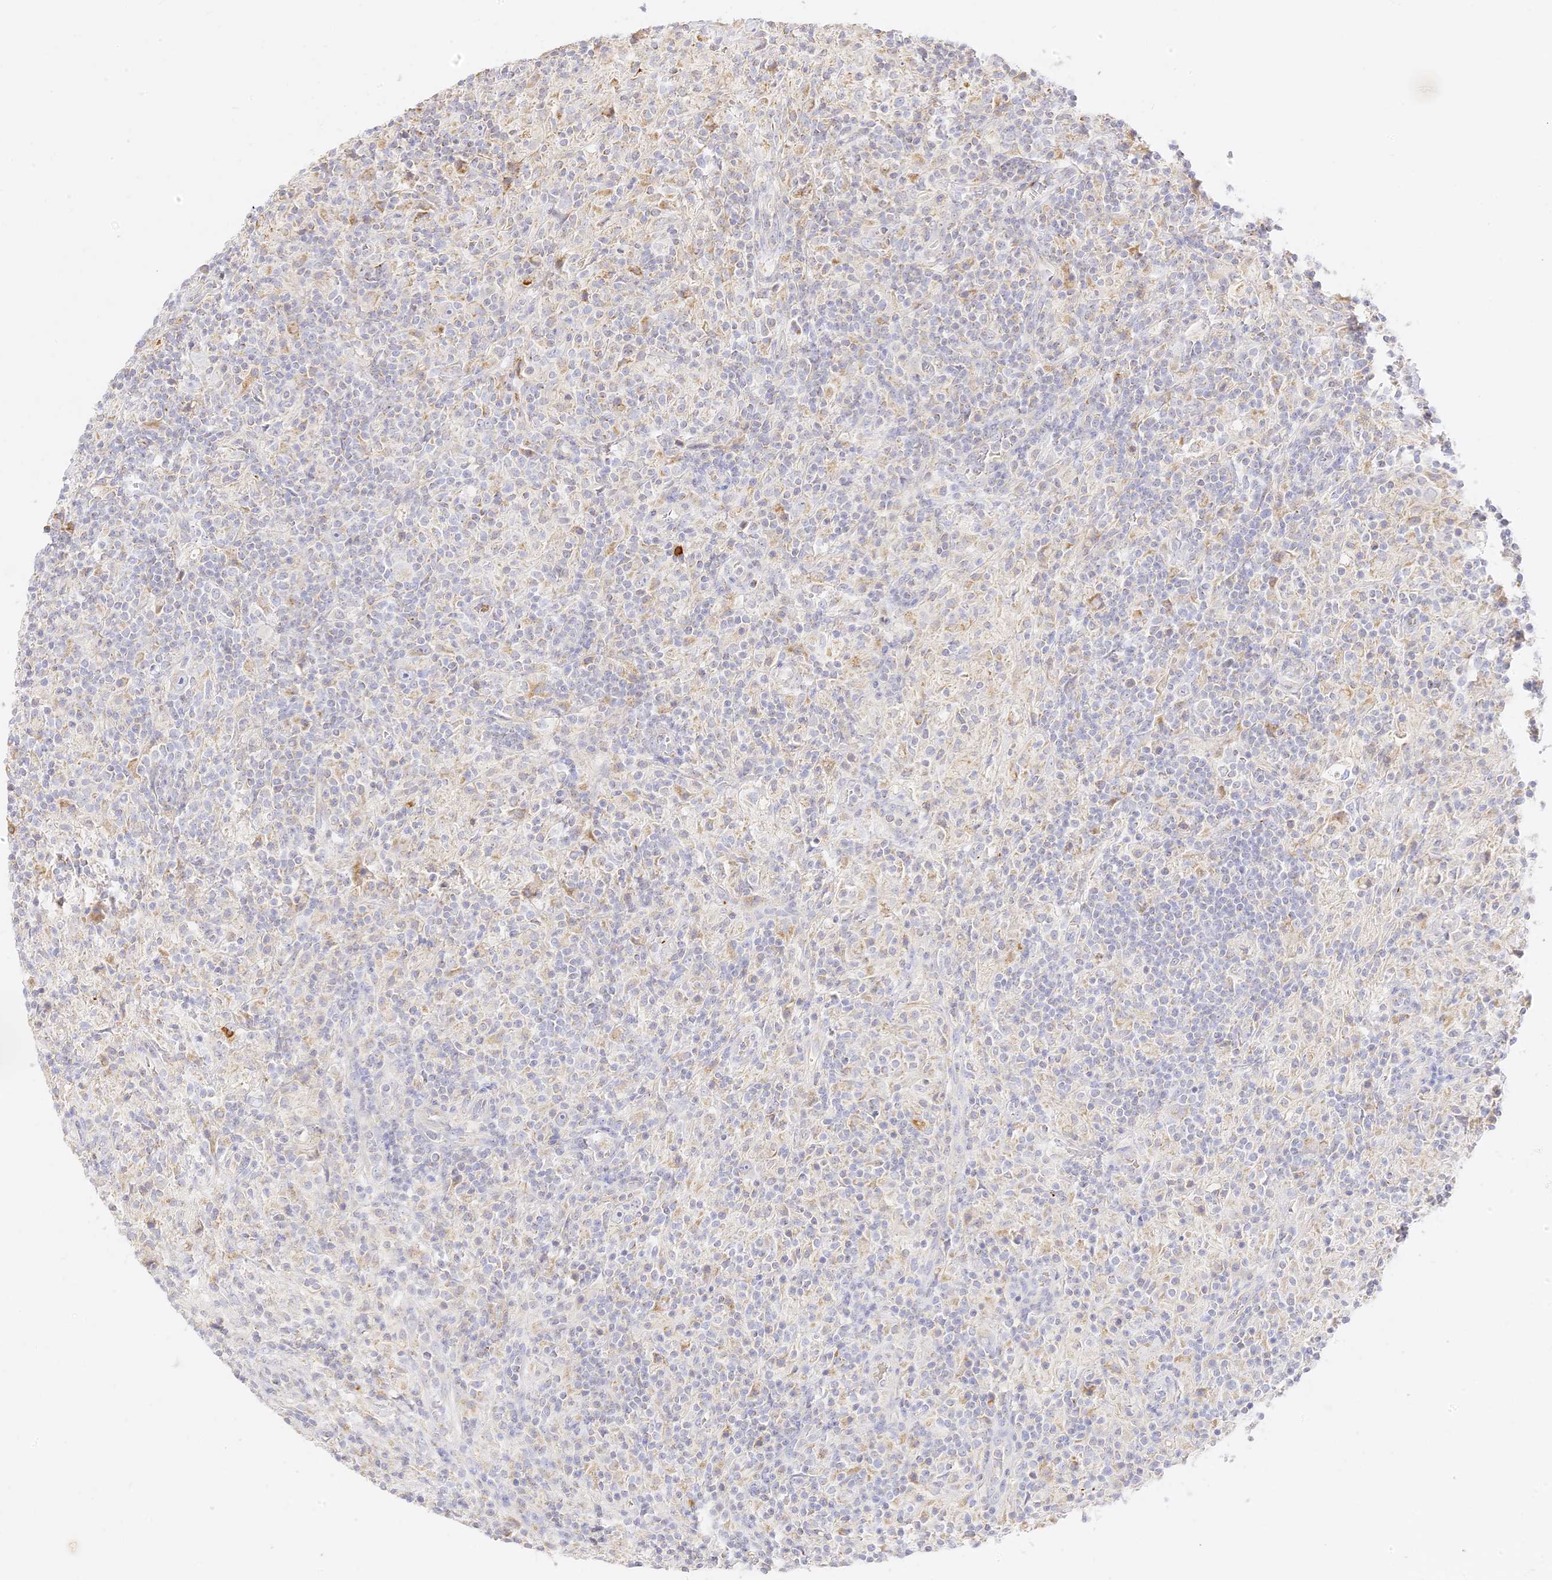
{"staining": {"intensity": "negative", "quantity": "none", "location": "none"}, "tissue": "lymphoma", "cell_type": "Tumor cells", "image_type": "cancer", "snomed": [{"axis": "morphology", "description": "Hodgkin's disease, NOS"}, {"axis": "topography", "description": "Lymph node"}], "caption": "Hodgkin's disease was stained to show a protein in brown. There is no significant staining in tumor cells.", "gene": "LRRC15", "patient": {"sex": "male", "age": 70}}